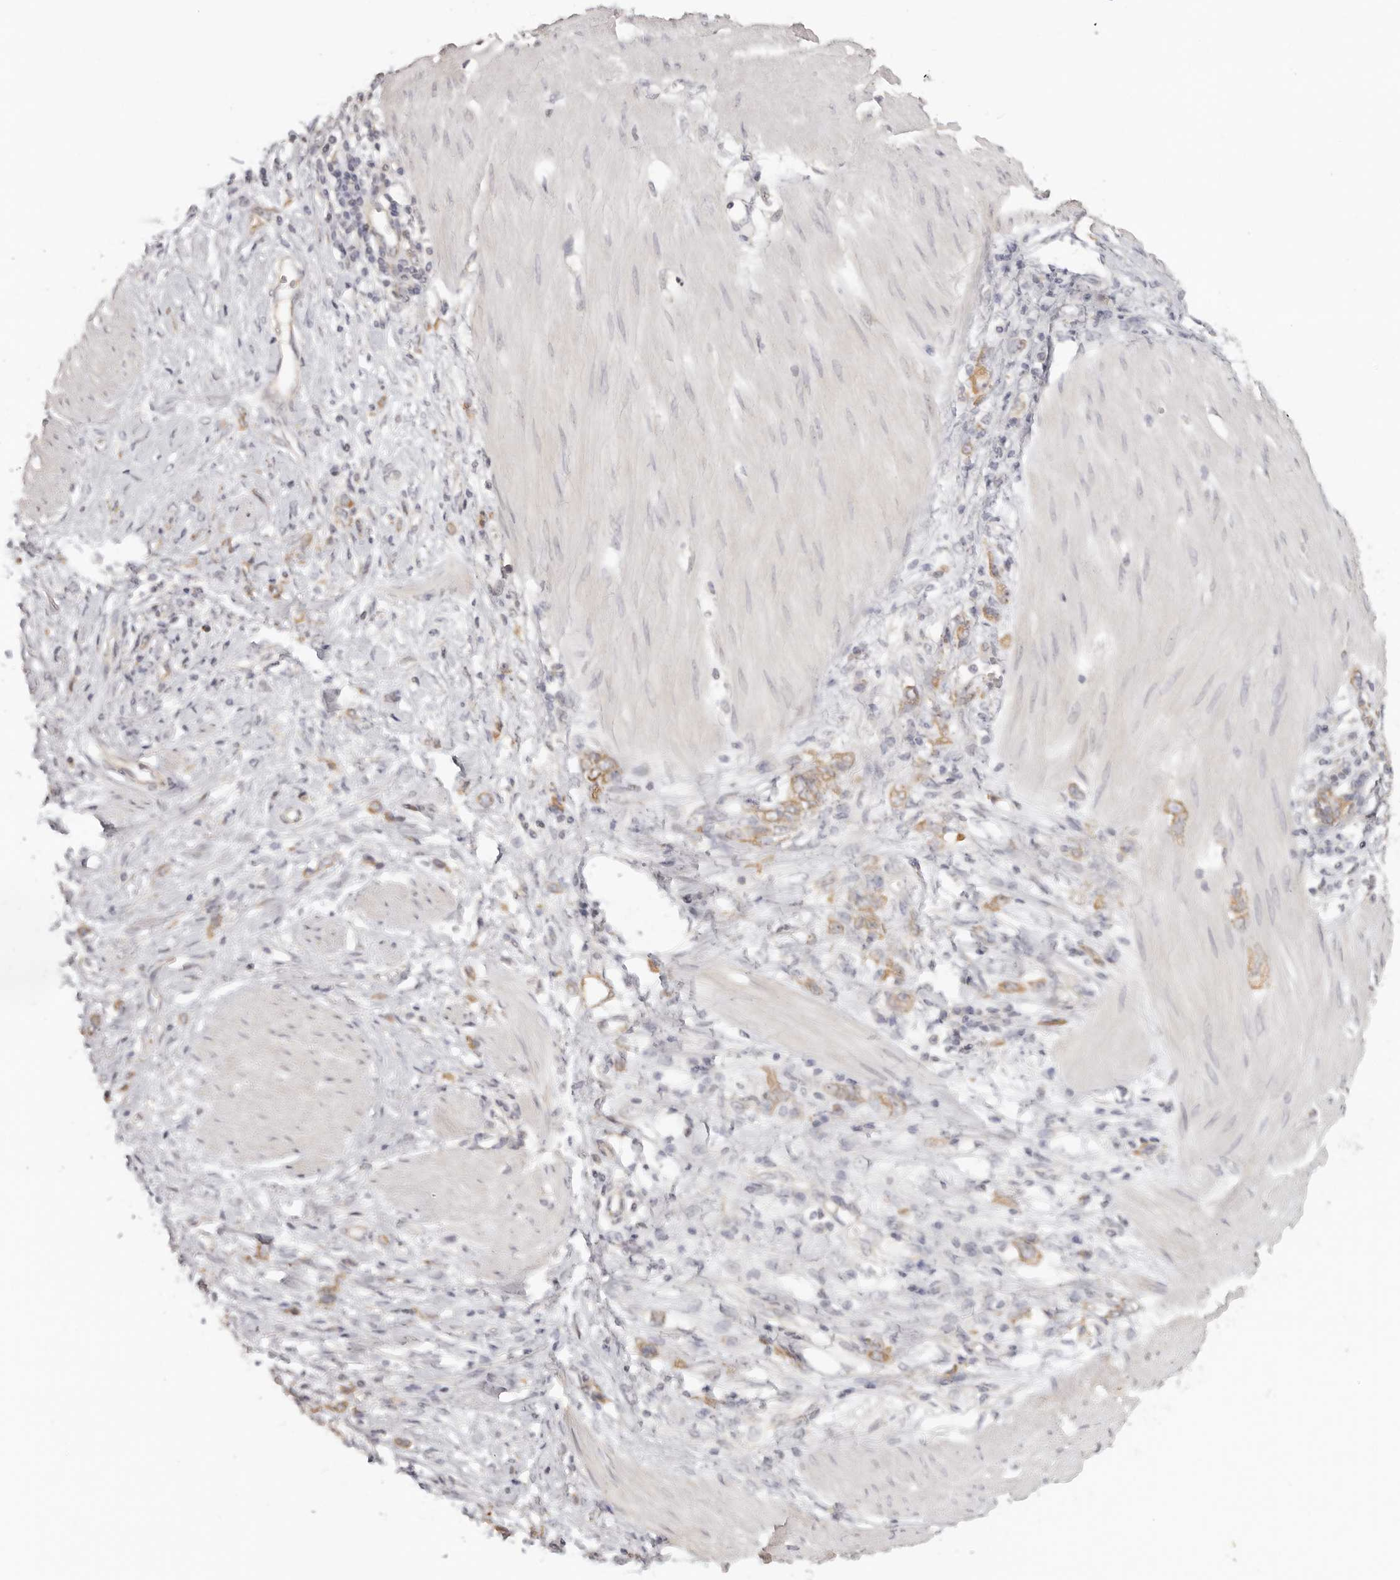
{"staining": {"intensity": "weak", "quantity": ">75%", "location": "cytoplasmic/membranous"}, "tissue": "stomach cancer", "cell_type": "Tumor cells", "image_type": "cancer", "snomed": [{"axis": "morphology", "description": "Adenocarcinoma, NOS"}, {"axis": "topography", "description": "Stomach"}], "caption": "Adenocarcinoma (stomach) was stained to show a protein in brown. There is low levels of weak cytoplasmic/membranous positivity in approximately >75% of tumor cells. (brown staining indicates protein expression, while blue staining denotes nuclei).", "gene": "AHDC1", "patient": {"sex": "female", "age": 76}}